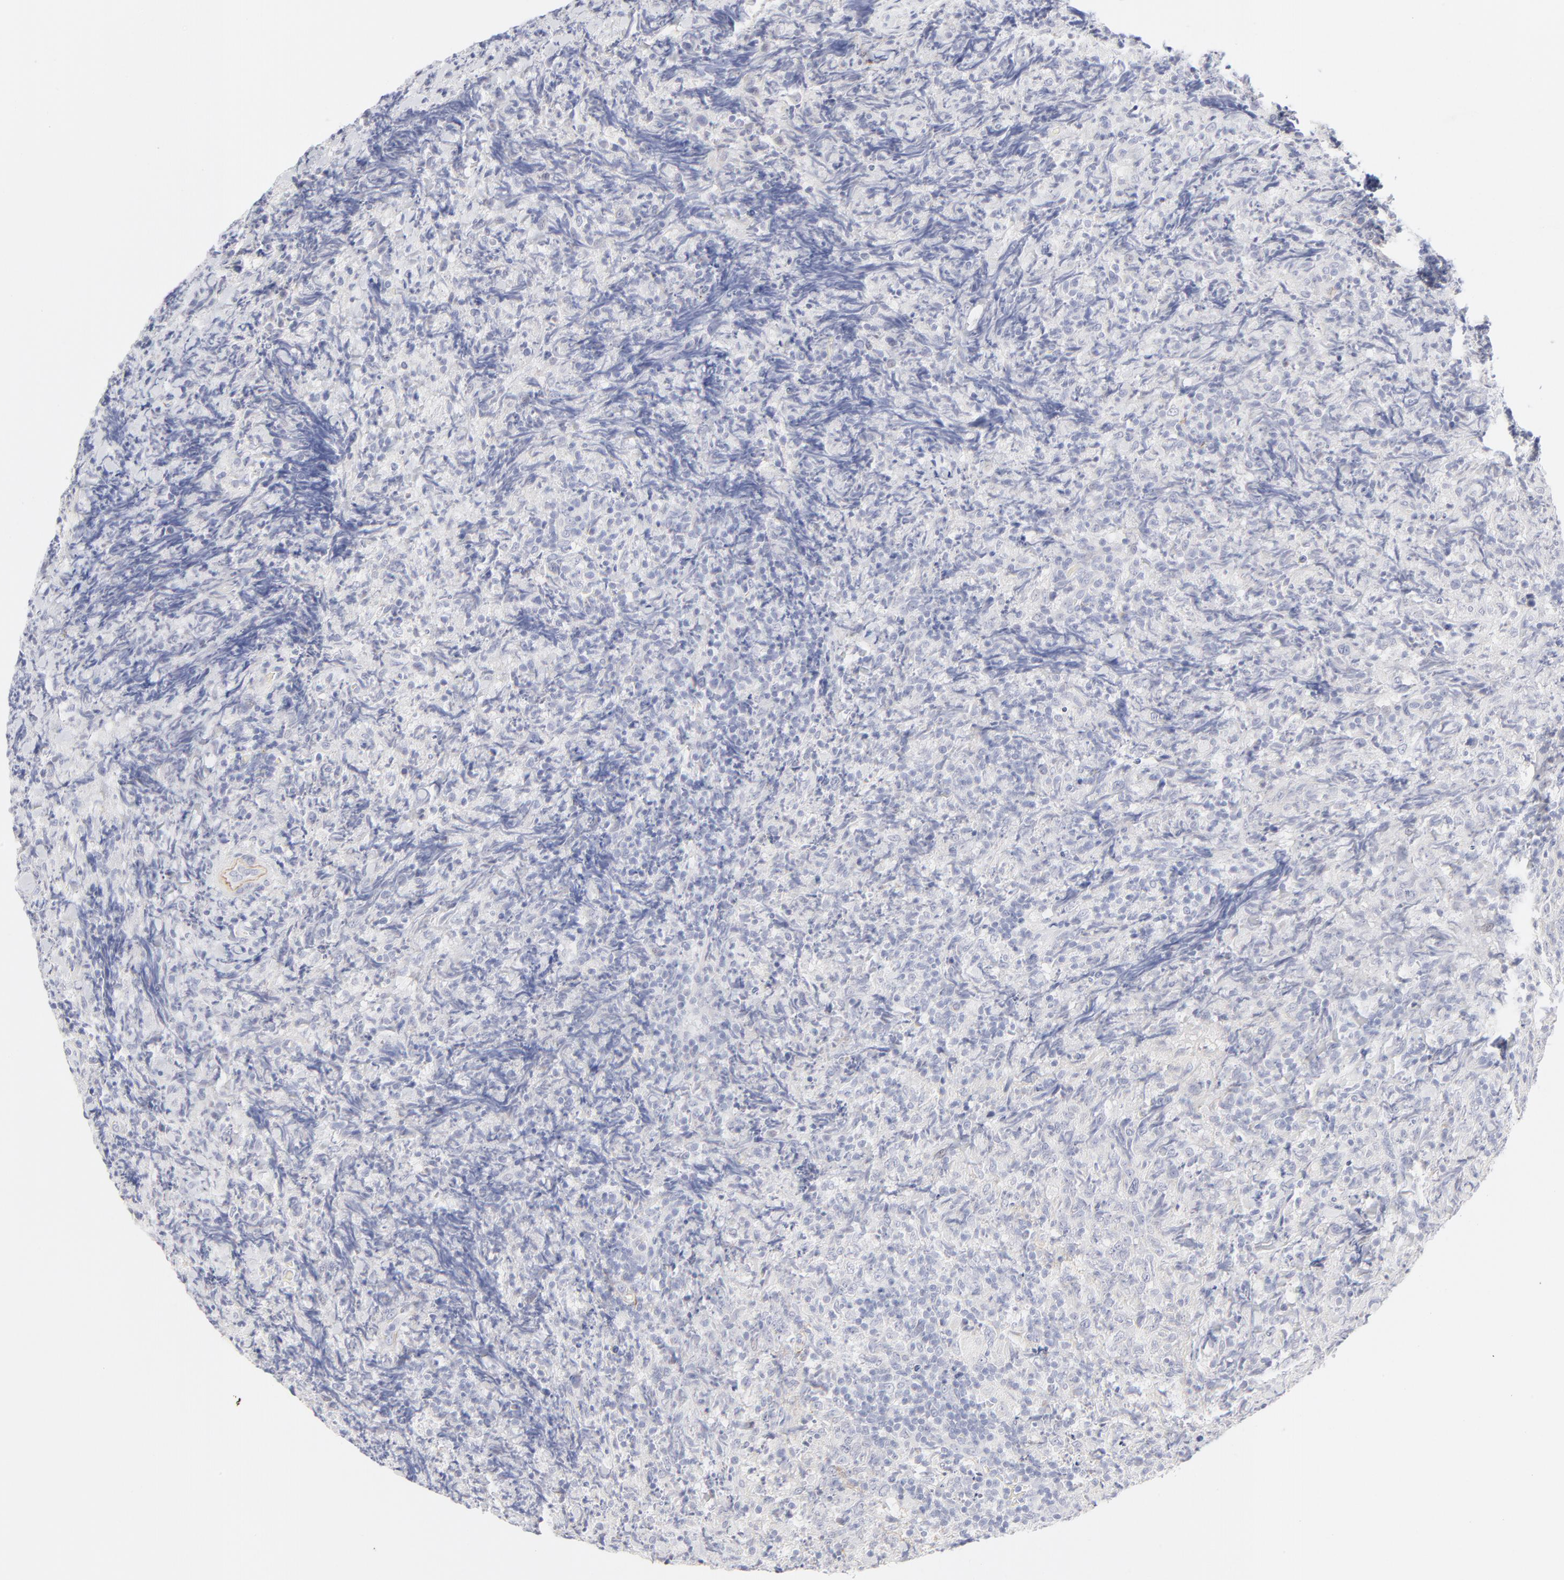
{"staining": {"intensity": "negative", "quantity": "none", "location": "none"}, "tissue": "lymphoma", "cell_type": "Tumor cells", "image_type": "cancer", "snomed": [{"axis": "morphology", "description": "Malignant lymphoma, non-Hodgkin's type, High grade"}, {"axis": "topography", "description": "Tonsil"}], "caption": "Immunohistochemical staining of lymphoma demonstrates no significant expression in tumor cells. (DAB (3,3'-diaminobenzidine) immunohistochemistry (IHC) visualized using brightfield microscopy, high magnification).", "gene": "NPNT", "patient": {"sex": "female", "age": 36}}